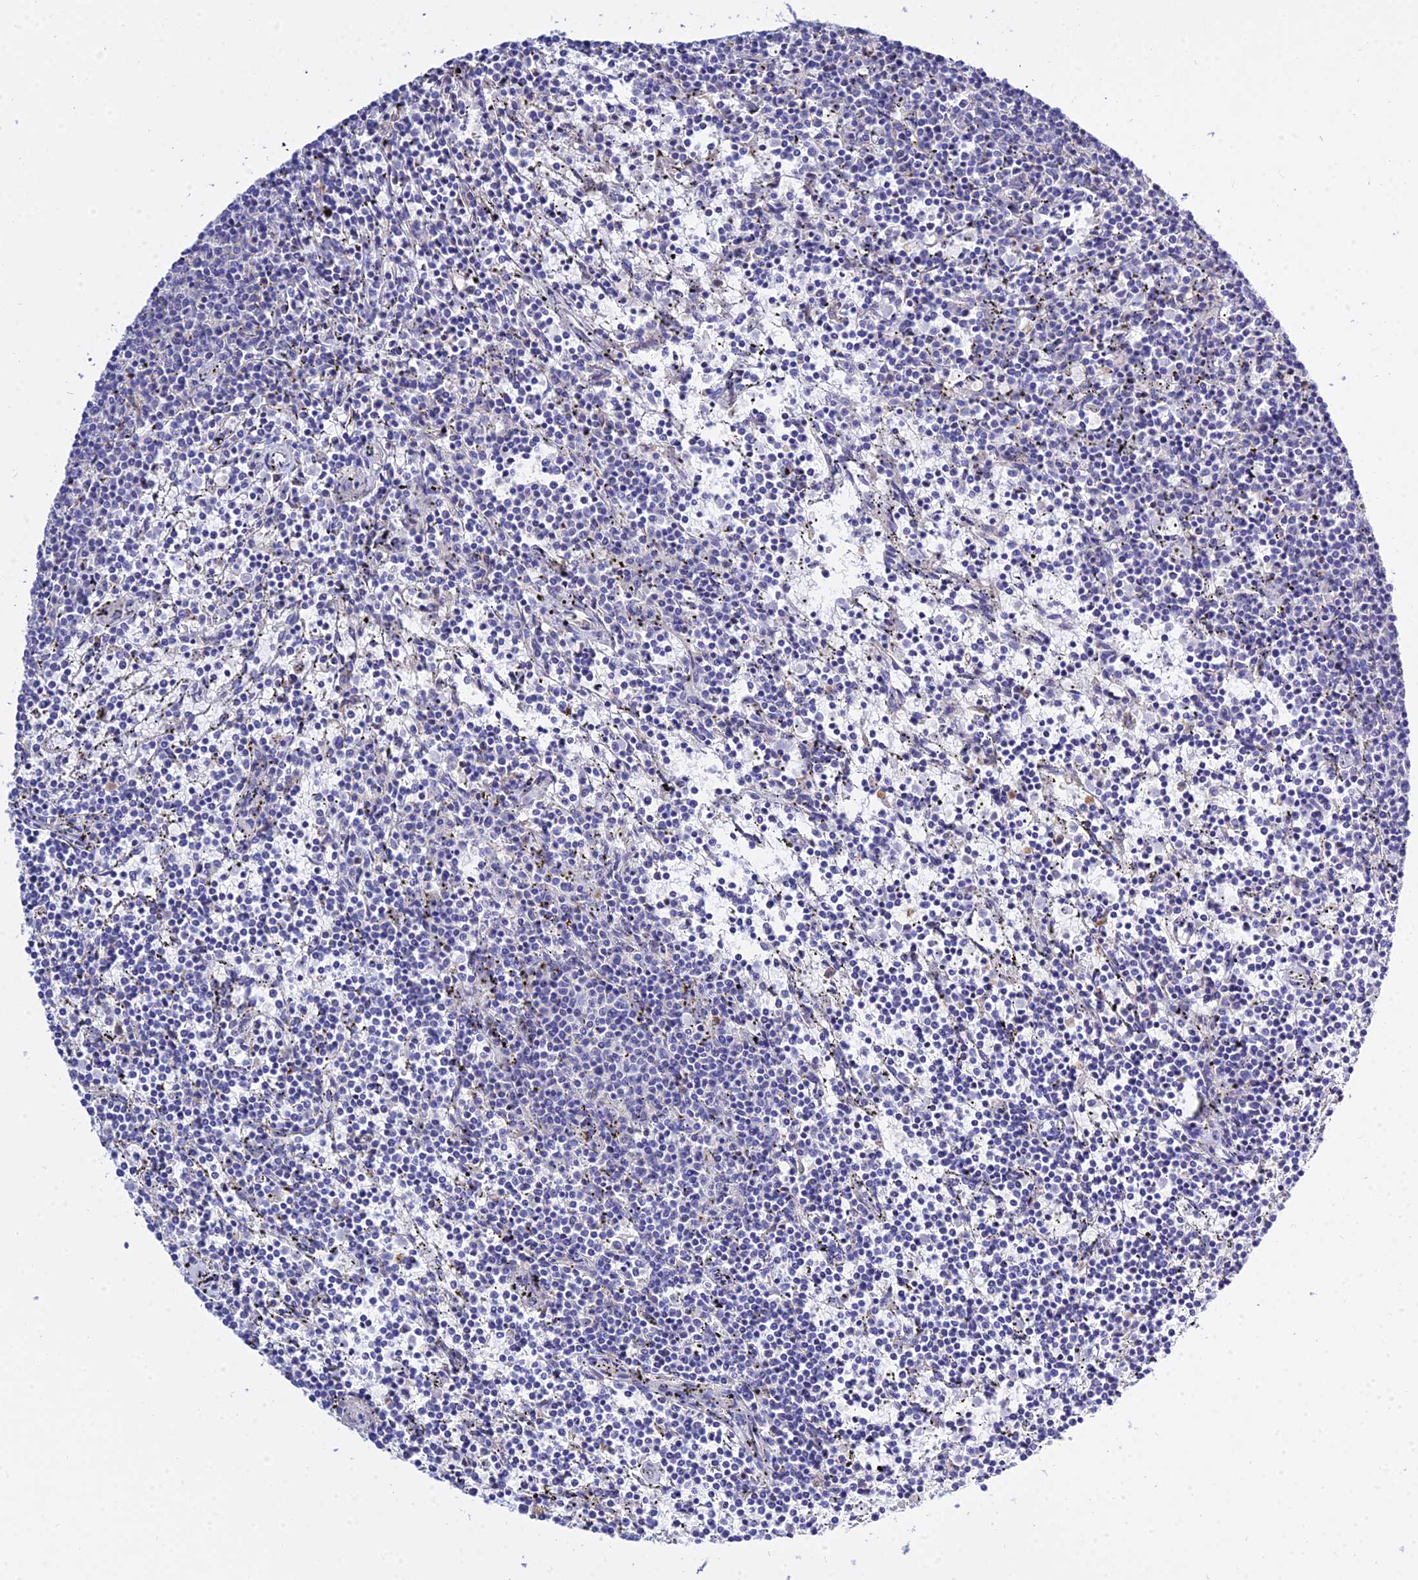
{"staining": {"intensity": "negative", "quantity": "none", "location": "none"}, "tissue": "lymphoma", "cell_type": "Tumor cells", "image_type": "cancer", "snomed": [{"axis": "morphology", "description": "Malignant lymphoma, non-Hodgkin's type, Low grade"}, {"axis": "topography", "description": "Spleen"}], "caption": "High magnification brightfield microscopy of malignant lymphoma, non-Hodgkin's type (low-grade) stained with DAB (3,3'-diaminobenzidine) (brown) and counterstained with hematoxylin (blue): tumor cells show no significant positivity.", "gene": "ZNF628", "patient": {"sex": "female", "age": 50}}